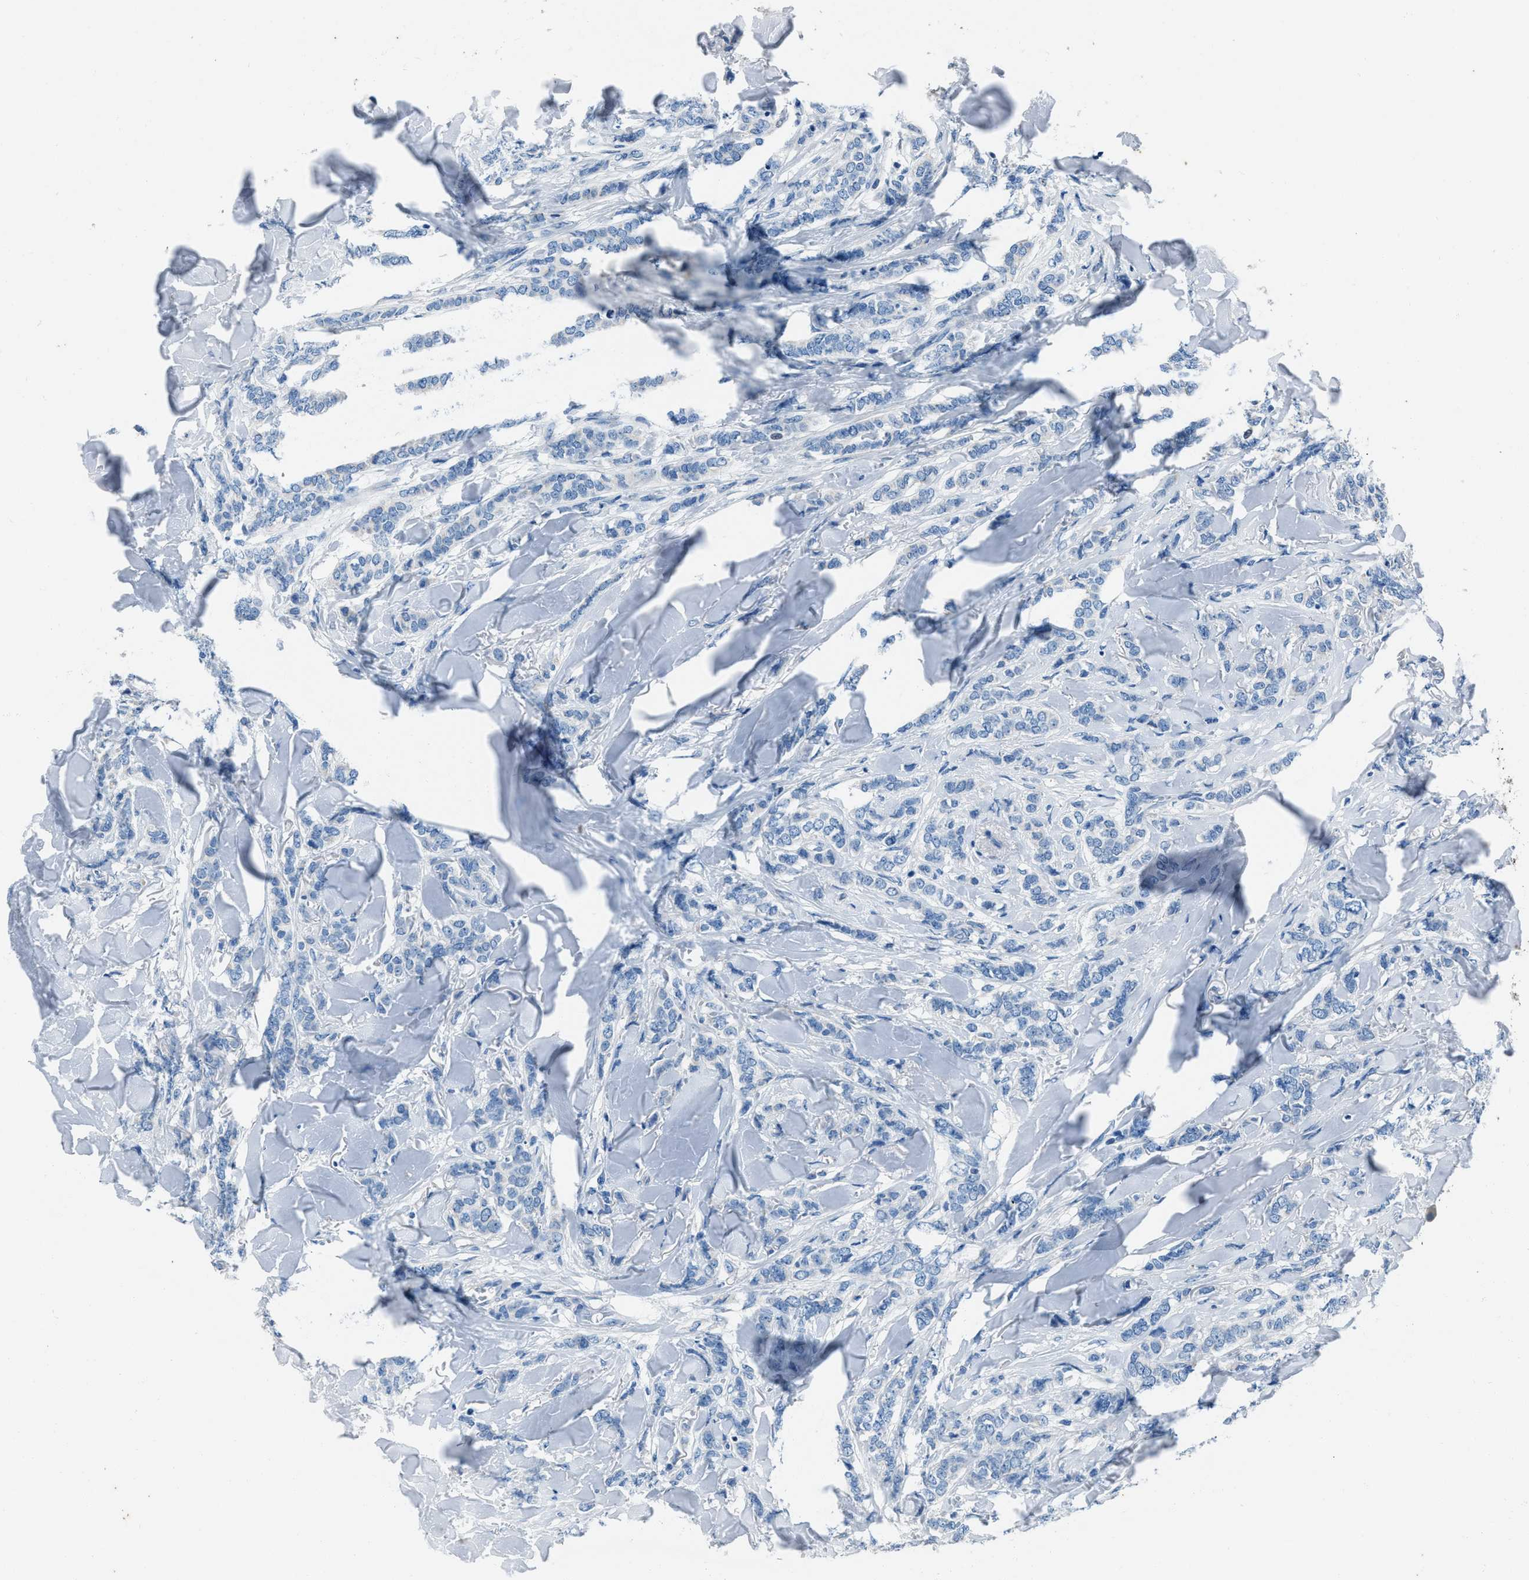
{"staining": {"intensity": "negative", "quantity": "none", "location": "none"}, "tissue": "breast cancer", "cell_type": "Tumor cells", "image_type": "cancer", "snomed": [{"axis": "morphology", "description": "Lobular carcinoma"}, {"axis": "topography", "description": "Skin"}, {"axis": "topography", "description": "Breast"}], "caption": "Tumor cells show no significant protein positivity in breast cancer (lobular carcinoma).", "gene": "AMACR", "patient": {"sex": "female", "age": 46}}